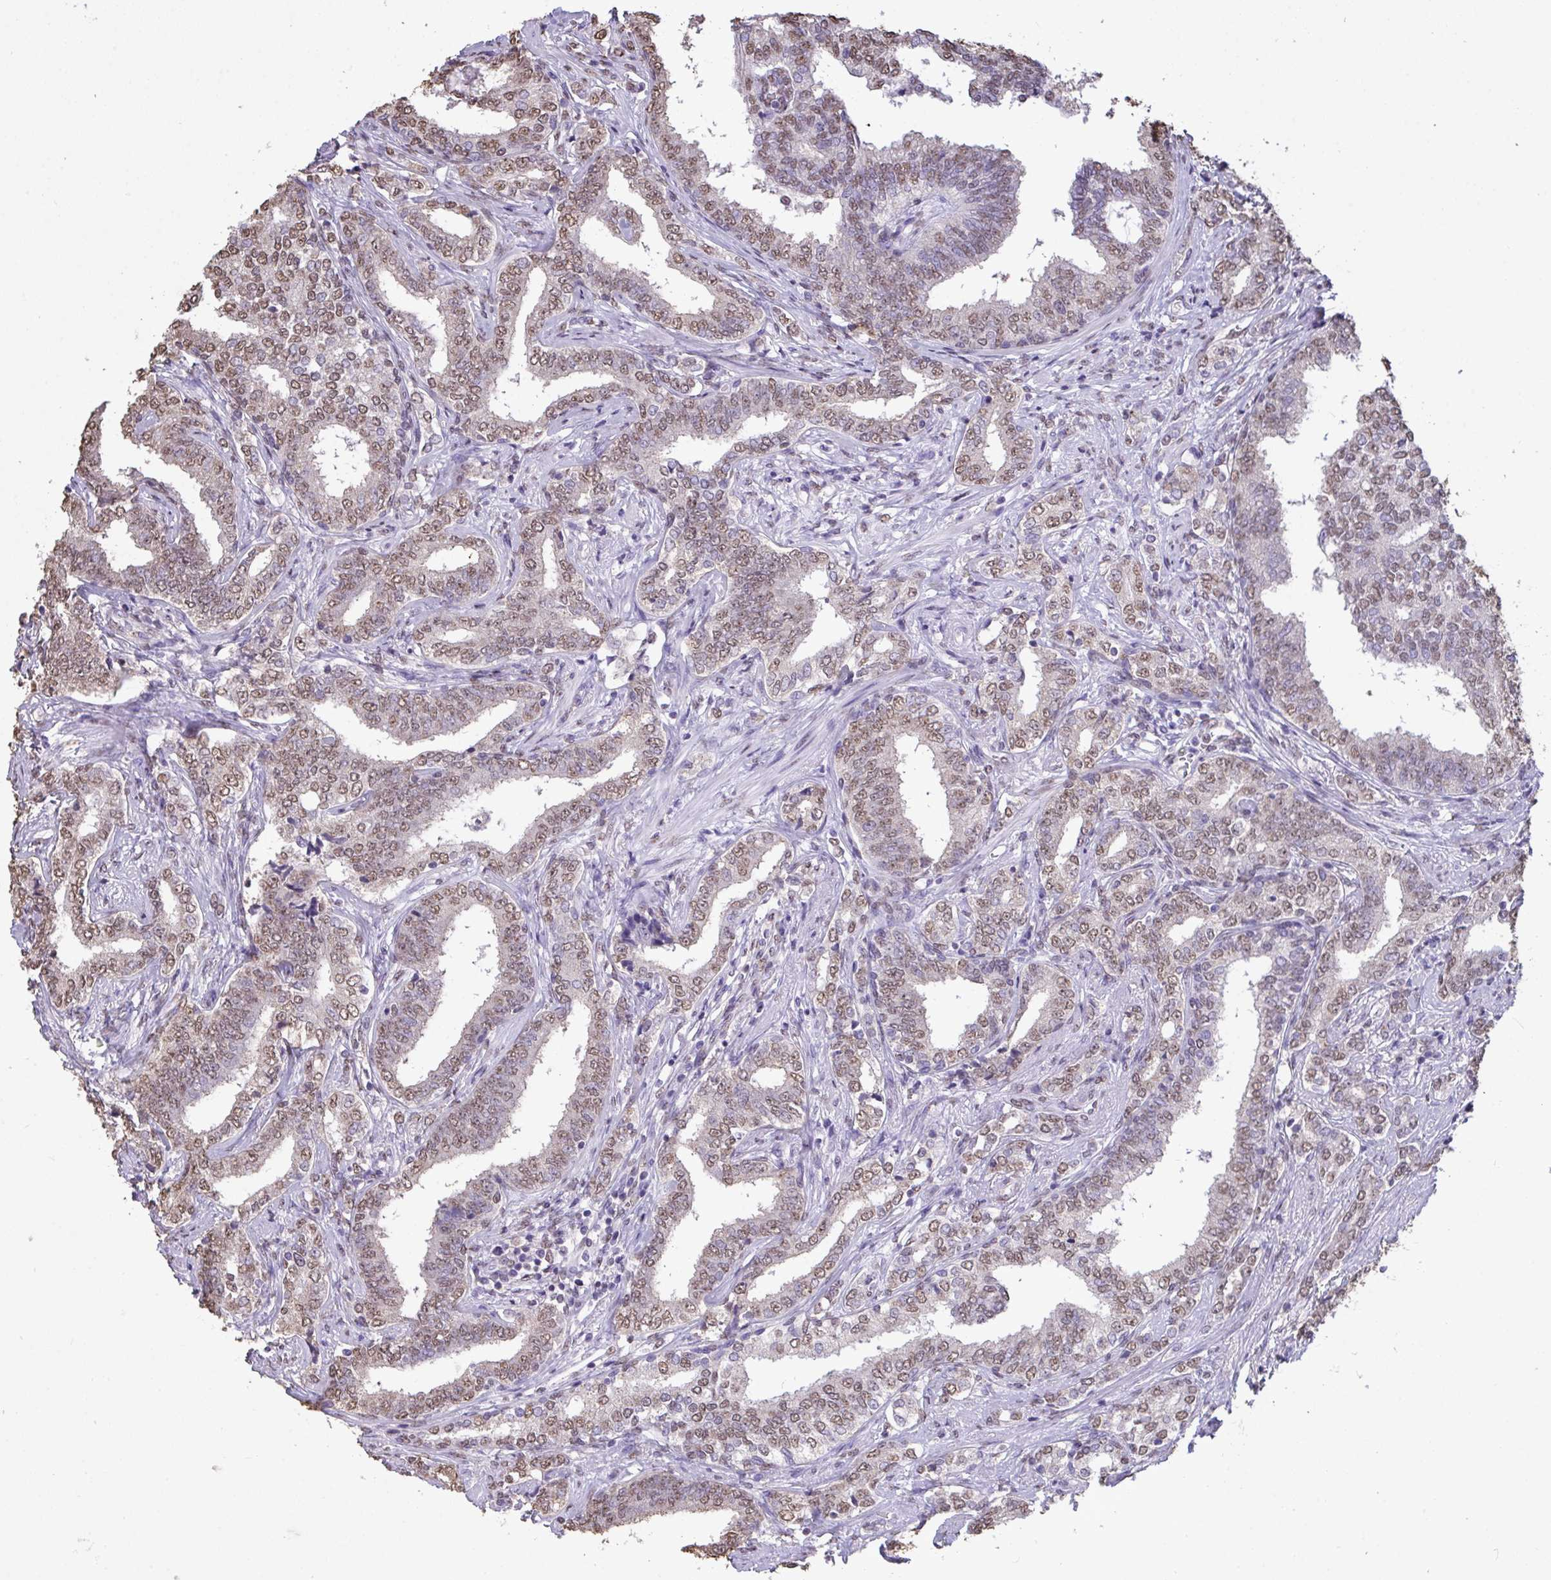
{"staining": {"intensity": "moderate", "quantity": ">75%", "location": "nuclear"}, "tissue": "prostate cancer", "cell_type": "Tumor cells", "image_type": "cancer", "snomed": [{"axis": "morphology", "description": "Adenocarcinoma, High grade"}, {"axis": "topography", "description": "Prostate"}], "caption": "A photomicrograph of human prostate cancer (high-grade adenocarcinoma) stained for a protein shows moderate nuclear brown staining in tumor cells.", "gene": "SEMA6B", "patient": {"sex": "male", "age": 72}}